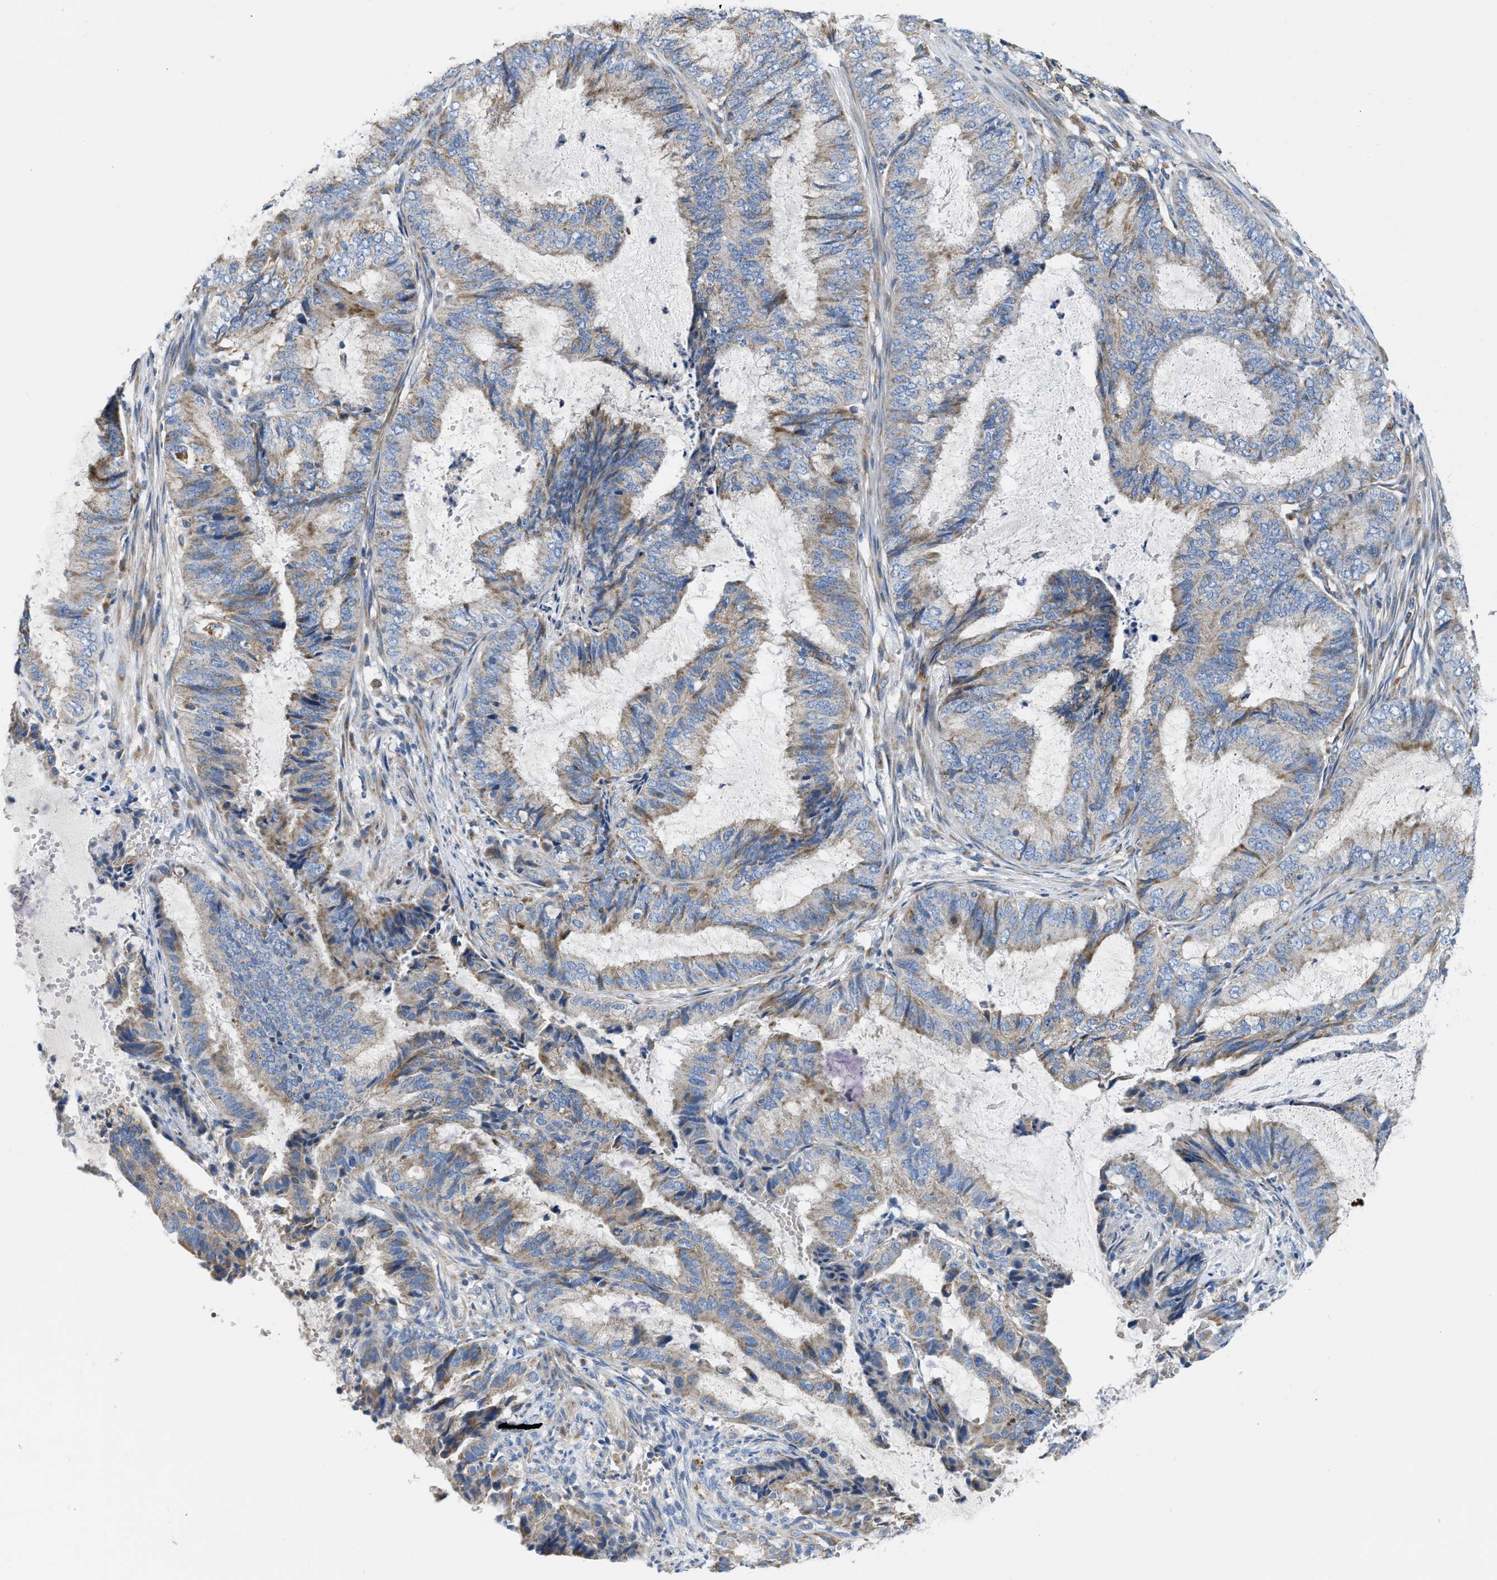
{"staining": {"intensity": "weak", "quantity": ">75%", "location": "cytoplasmic/membranous"}, "tissue": "endometrial cancer", "cell_type": "Tumor cells", "image_type": "cancer", "snomed": [{"axis": "morphology", "description": "Adenocarcinoma, NOS"}, {"axis": "topography", "description": "Endometrium"}], "caption": "IHC (DAB (3,3'-diaminobenzidine)) staining of endometrial cancer (adenocarcinoma) shows weak cytoplasmic/membranous protein positivity in approximately >75% of tumor cells. The staining is performed using DAB (3,3'-diaminobenzidine) brown chromogen to label protein expression. The nuclei are counter-stained blue using hematoxylin.", "gene": "SLC25A13", "patient": {"sex": "female", "age": 51}}